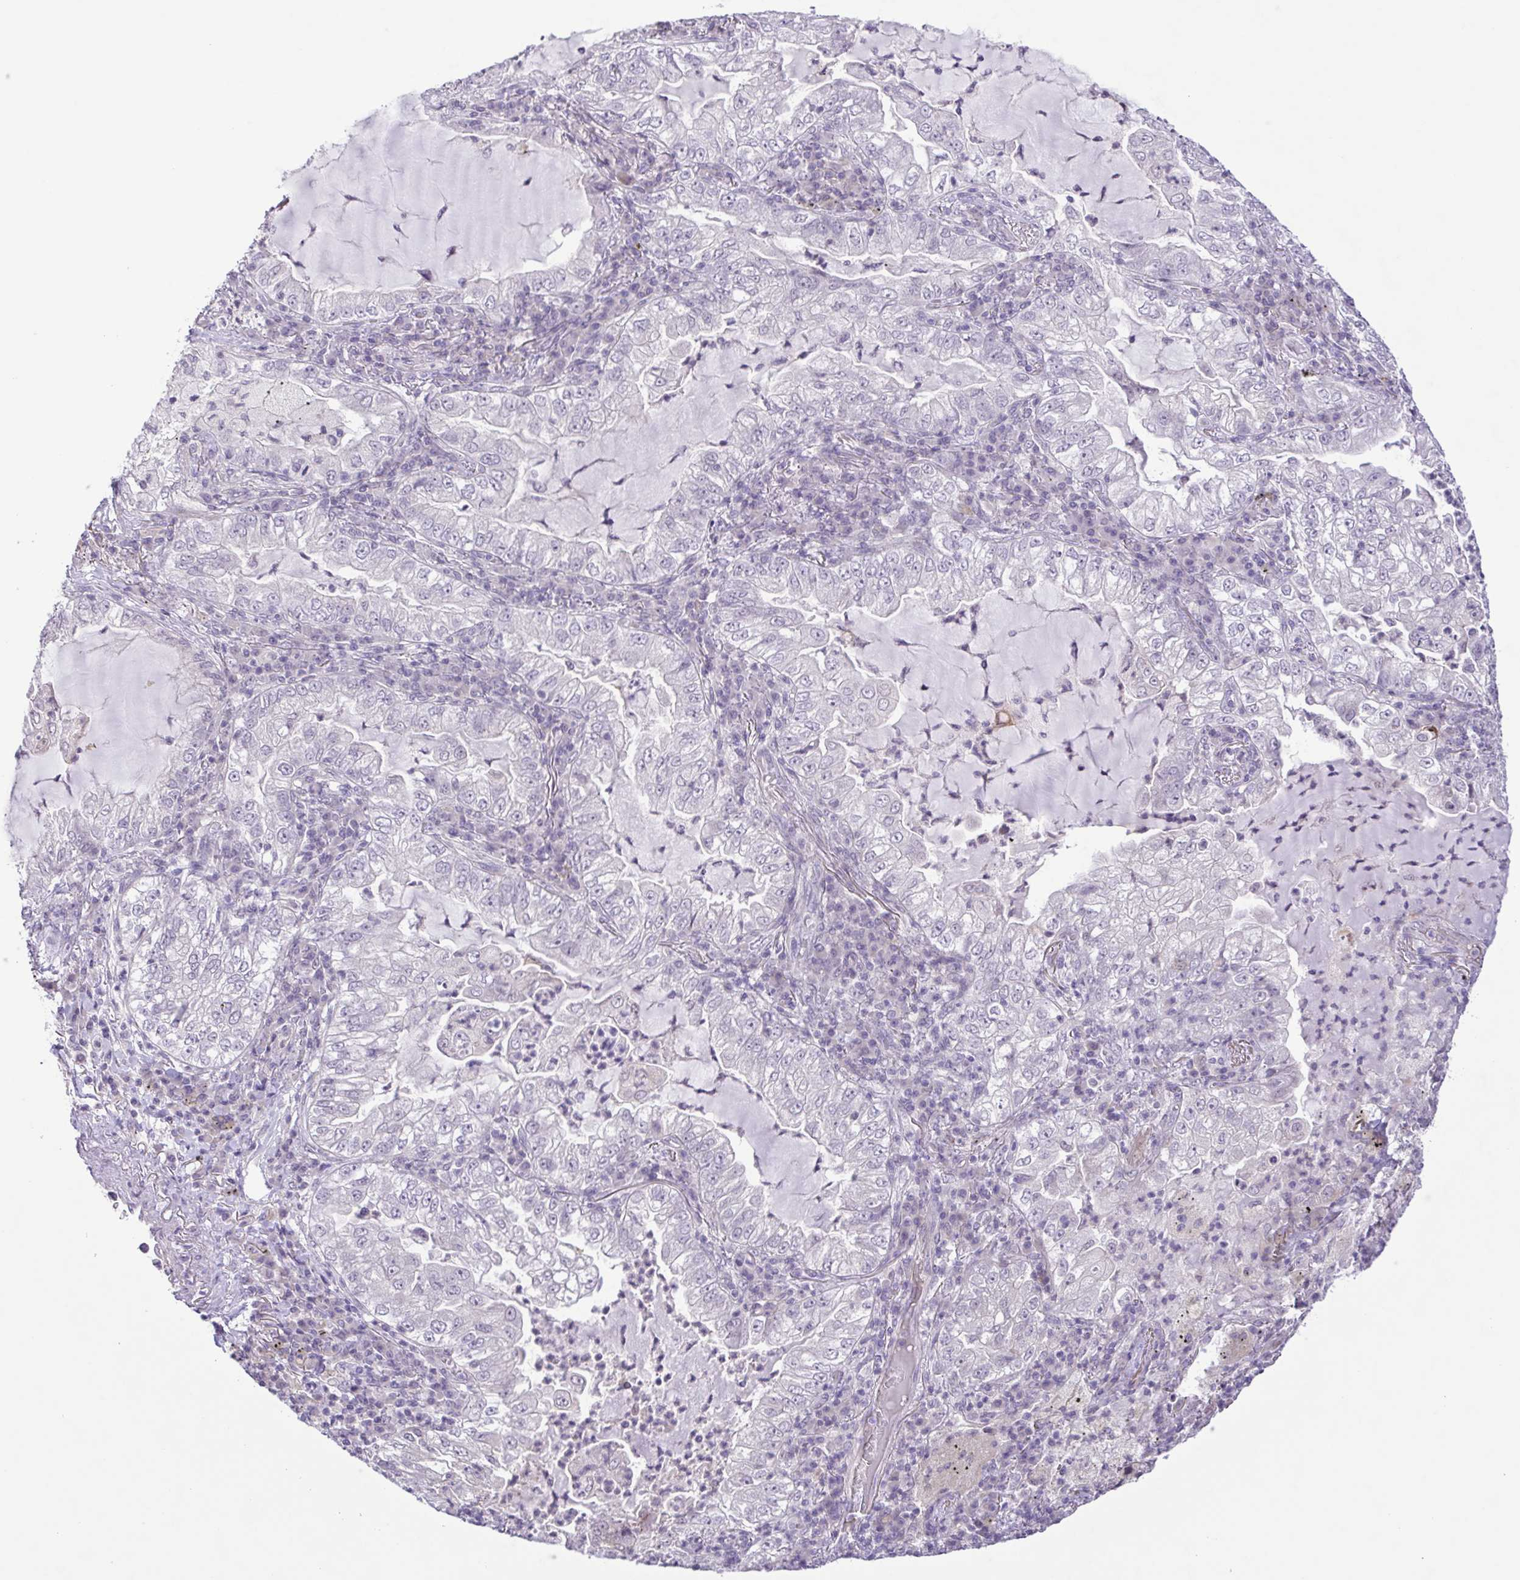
{"staining": {"intensity": "negative", "quantity": "none", "location": "none"}, "tissue": "lung cancer", "cell_type": "Tumor cells", "image_type": "cancer", "snomed": [{"axis": "morphology", "description": "Adenocarcinoma, NOS"}, {"axis": "topography", "description": "Lung"}], "caption": "This is an immunohistochemistry photomicrograph of human lung cancer. There is no positivity in tumor cells.", "gene": "IL1RN", "patient": {"sex": "female", "age": 73}}